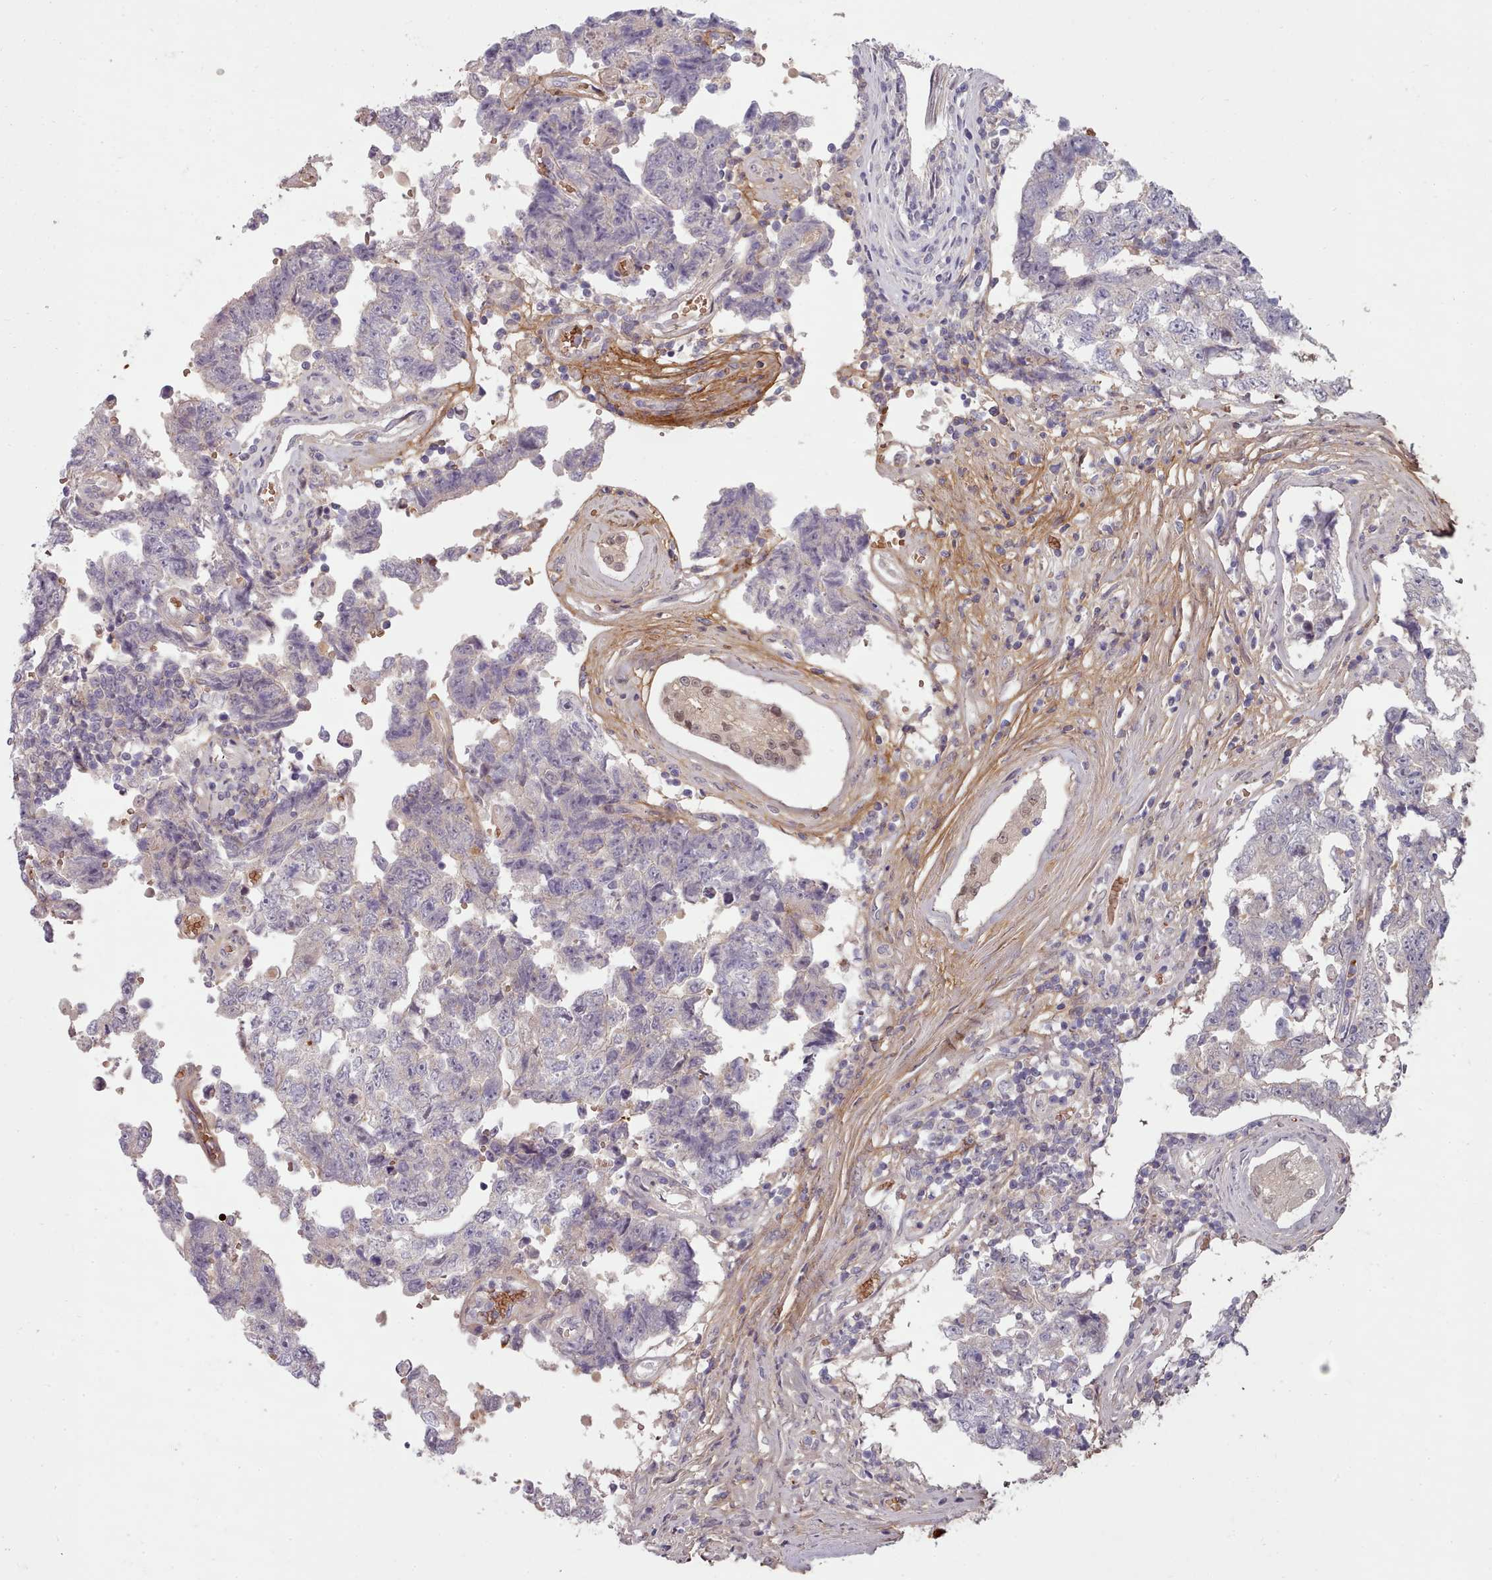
{"staining": {"intensity": "negative", "quantity": "none", "location": "none"}, "tissue": "testis cancer", "cell_type": "Tumor cells", "image_type": "cancer", "snomed": [{"axis": "morphology", "description": "Normal tissue, NOS"}, {"axis": "morphology", "description": "Carcinoma, Embryonal, NOS"}, {"axis": "topography", "description": "Testis"}, {"axis": "topography", "description": "Epididymis"}], "caption": "Tumor cells show no significant protein staining in testis cancer.", "gene": "CLNS1A", "patient": {"sex": "male", "age": 25}}